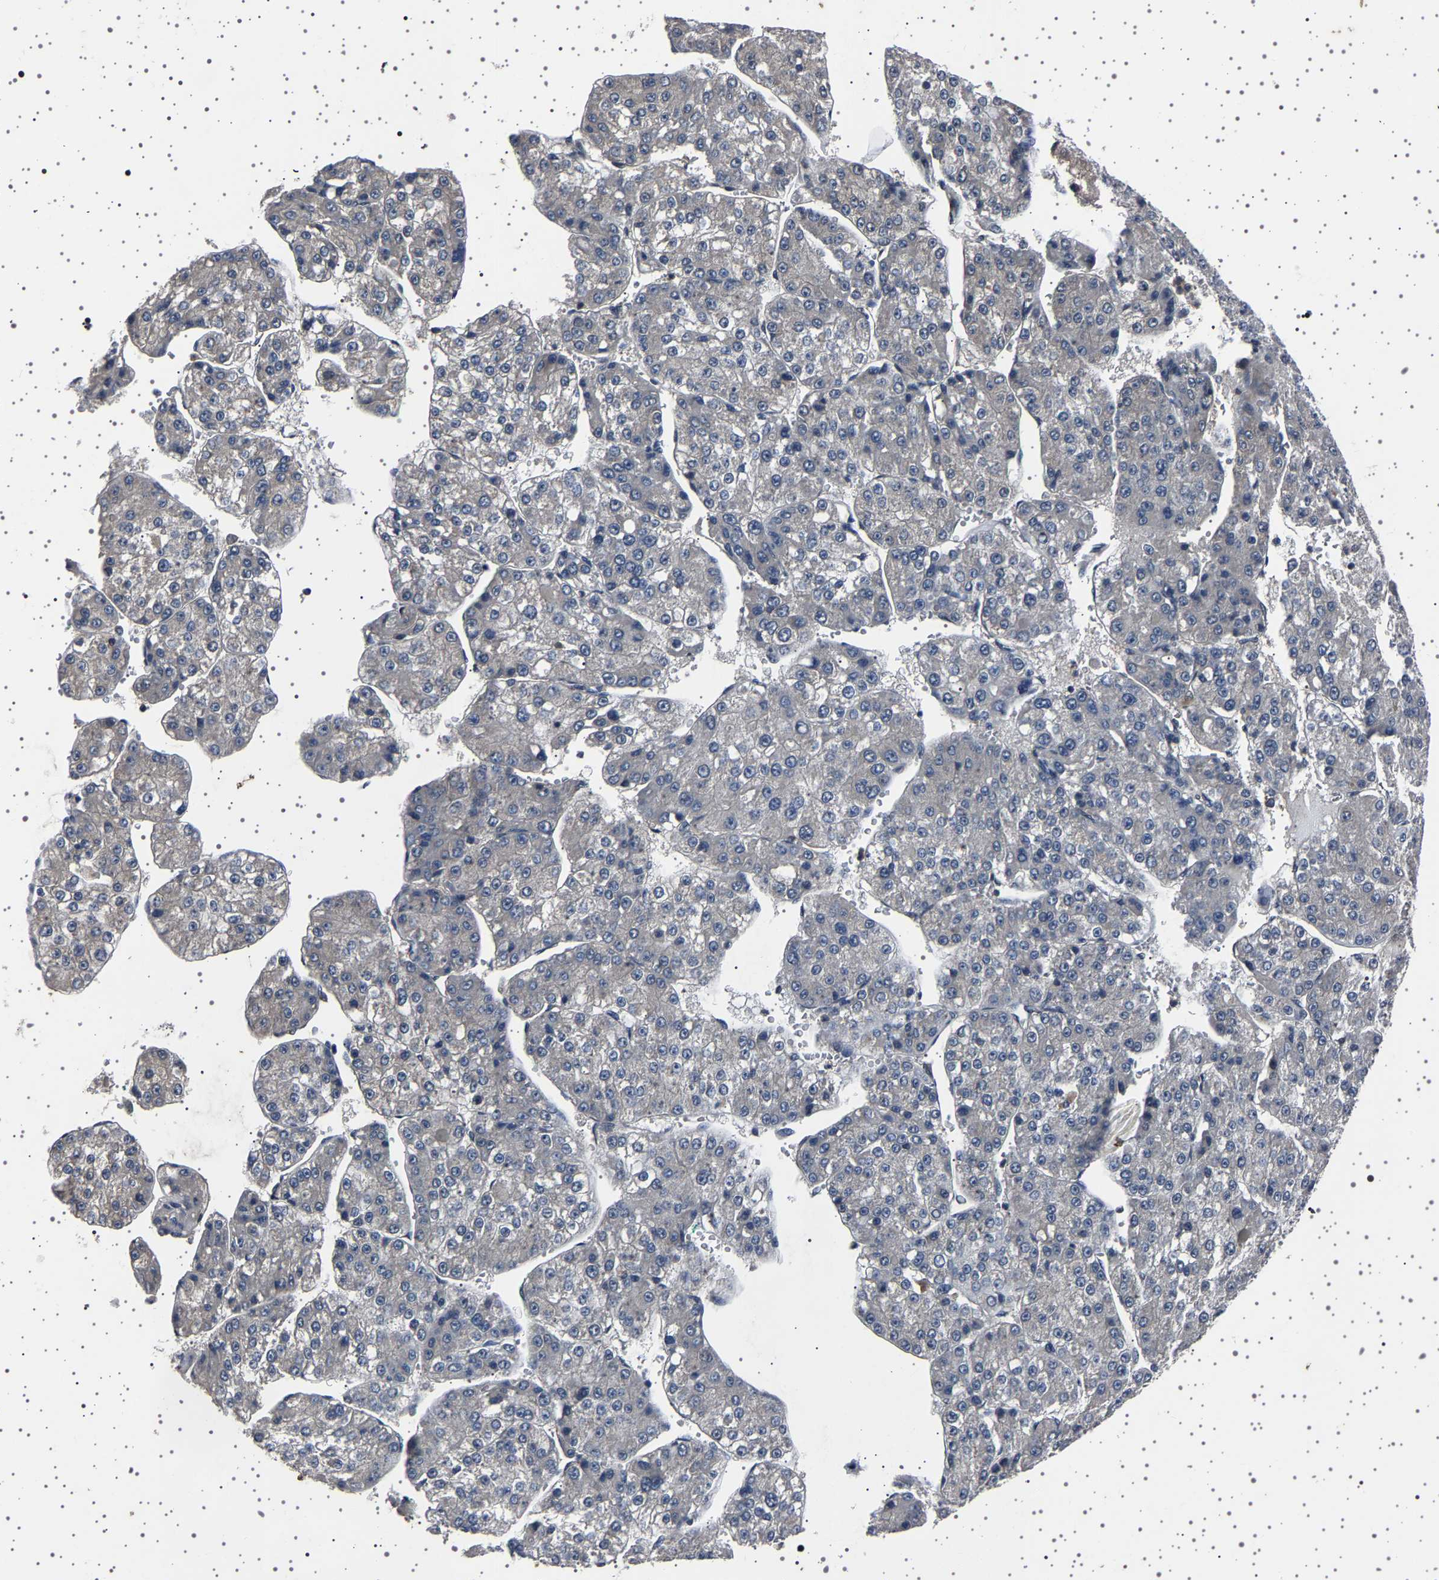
{"staining": {"intensity": "negative", "quantity": "none", "location": "none"}, "tissue": "liver cancer", "cell_type": "Tumor cells", "image_type": "cancer", "snomed": [{"axis": "morphology", "description": "Carcinoma, Hepatocellular, NOS"}, {"axis": "topography", "description": "Liver"}], "caption": "Immunohistochemistry of human hepatocellular carcinoma (liver) displays no expression in tumor cells. (Immunohistochemistry, brightfield microscopy, high magnification).", "gene": "NCKAP1", "patient": {"sex": "female", "age": 73}}